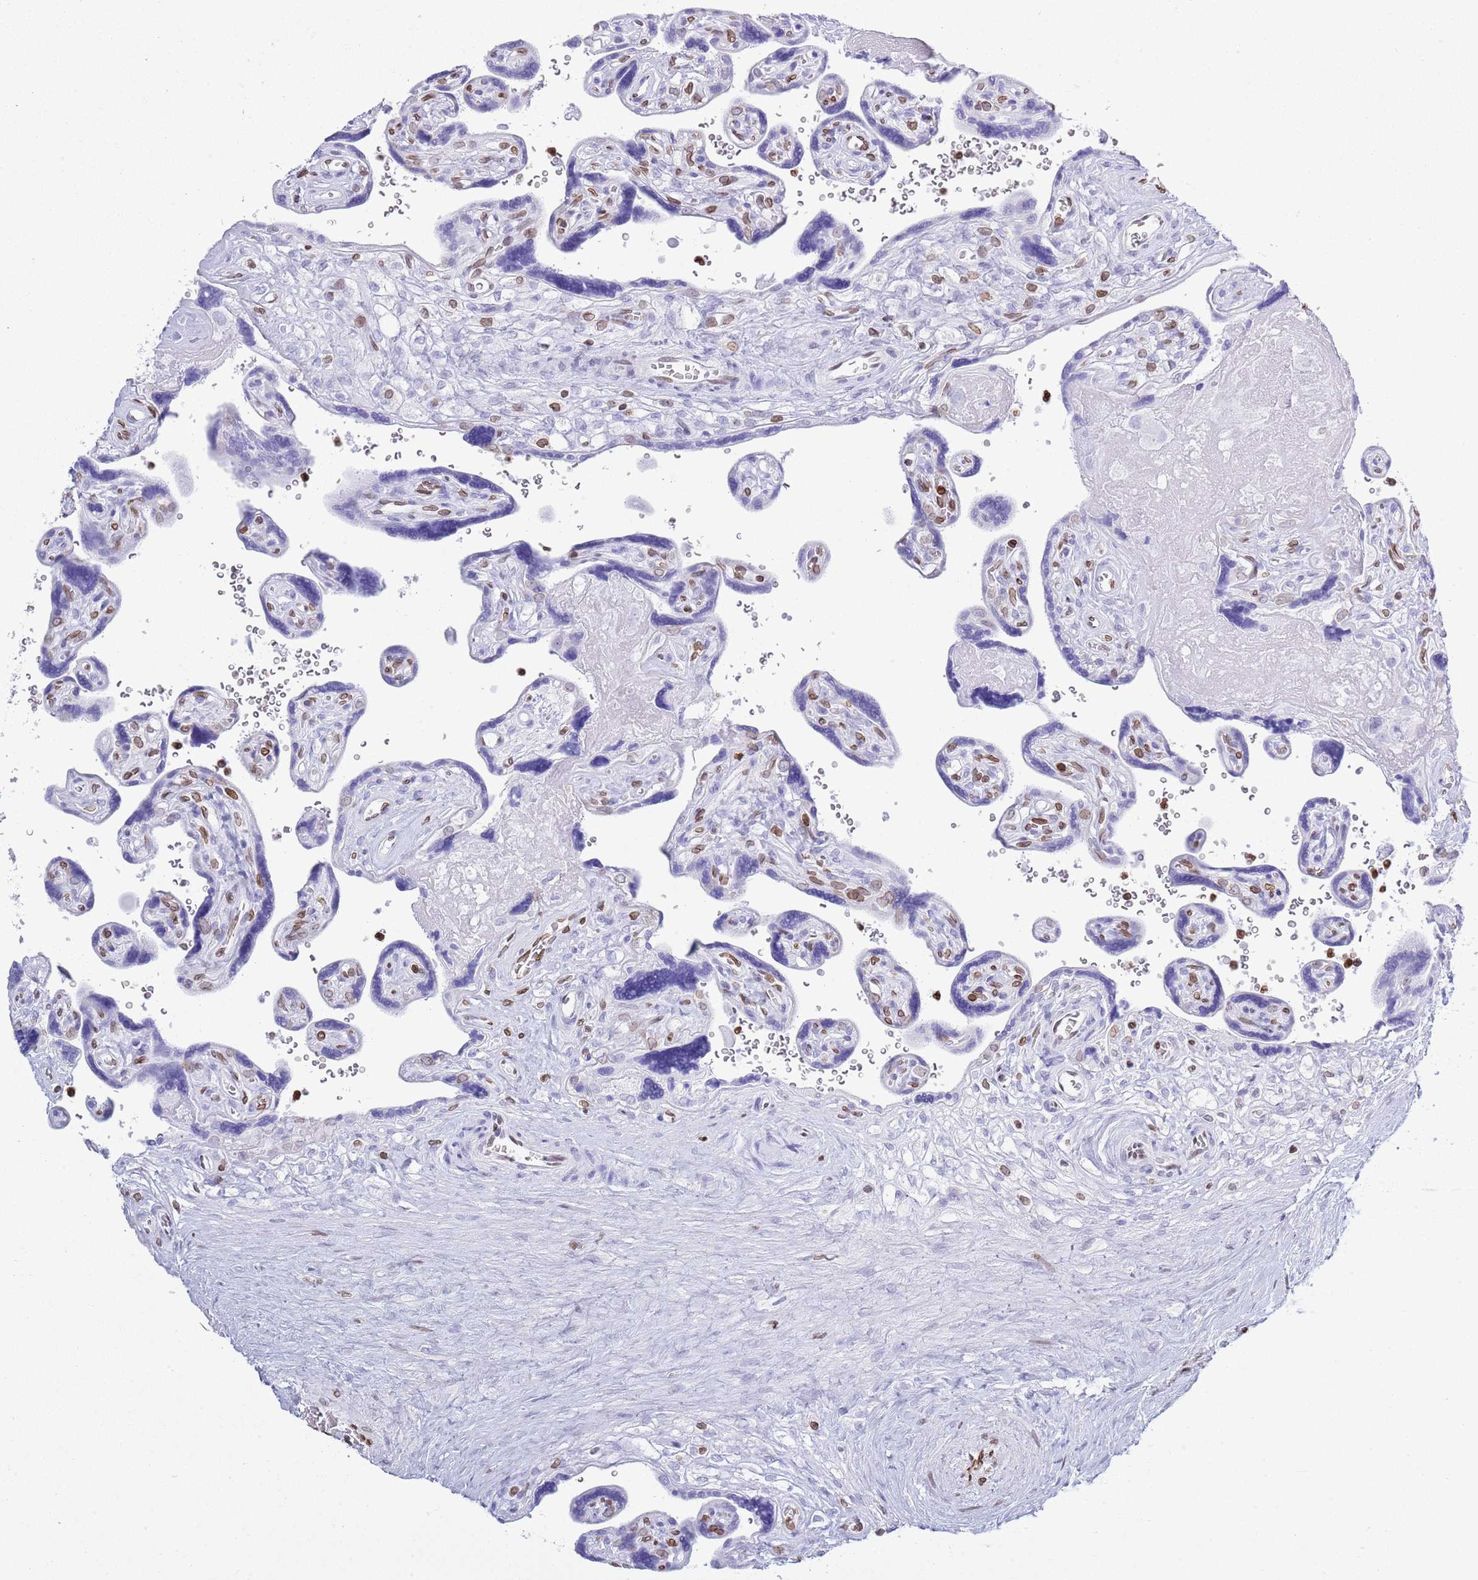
{"staining": {"intensity": "negative", "quantity": "none", "location": "none"}, "tissue": "placenta", "cell_type": "Trophoblastic cells", "image_type": "normal", "snomed": [{"axis": "morphology", "description": "Normal tissue, NOS"}, {"axis": "topography", "description": "Placenta"}], "caption": "IHC histopathology image of unremarkable human placenta stained for a protein (brown), which displays no staining in trophoblastic cells.", "gene": "LBR", "patient": {"sex": "female", "age": 39}}